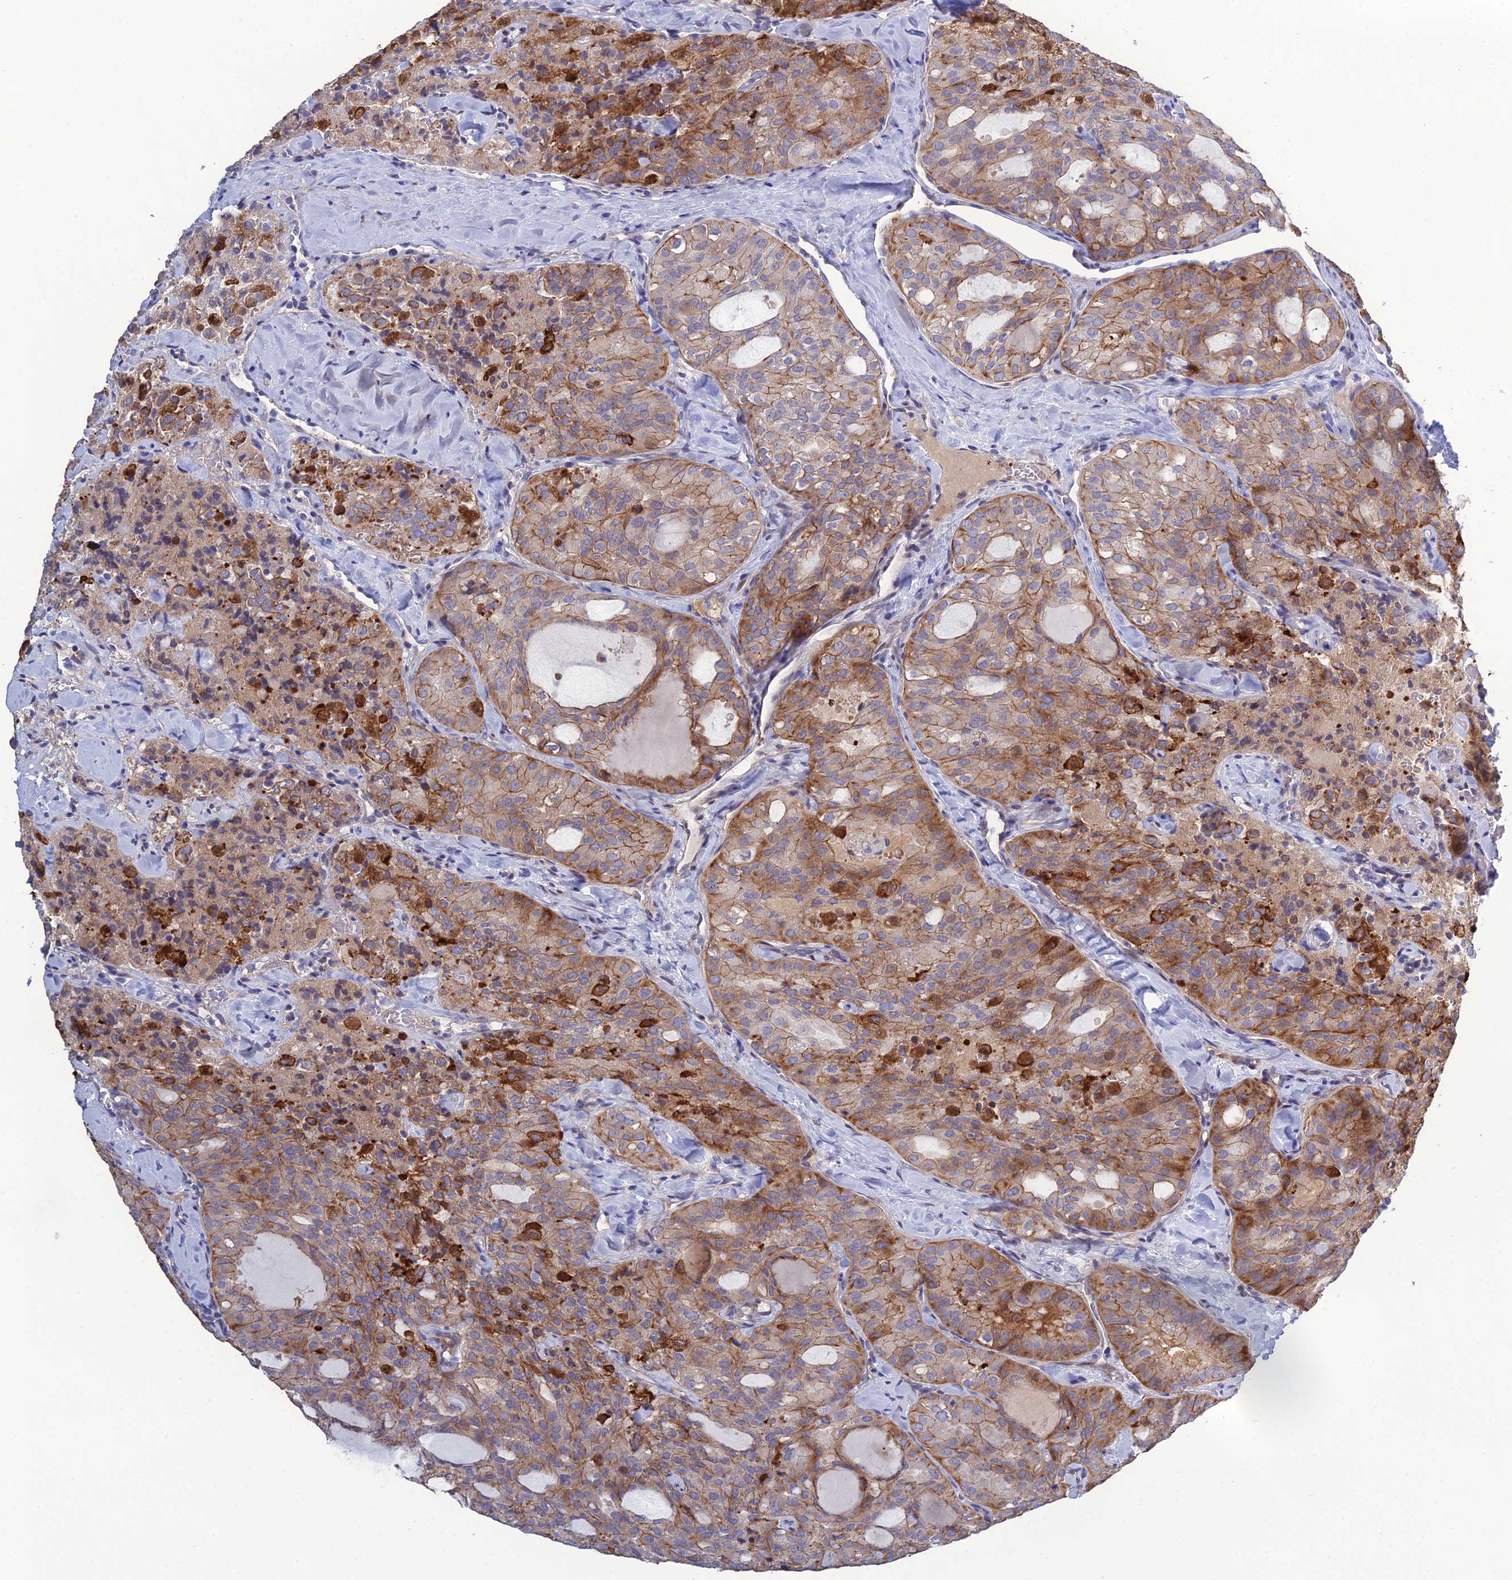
{"staining": {"intensity": "moderate", "quantity": ">75%", "location": "cytoplasmic/membranous"}, "tissue": "thyroid cancer", "cell_type": "Tumor cells", "image_type": "cancer", "snomed": [{"axis": "morphology", "description": "Follicular adenoma carcinoma, NOS"}, {"axis": "topography", "description": "Thyroid gland"}], "caption": "Thyroid cancer (follicular adenoma carcinoma) stained for a protein reveals moderate cytoplasmic/membranous positivity in tumor cells. (brown staining indicates protein expression, while blue staining denotes nuclei).", "gene": "LZTS2", "patient": {"sex": "male", "age": 75}}